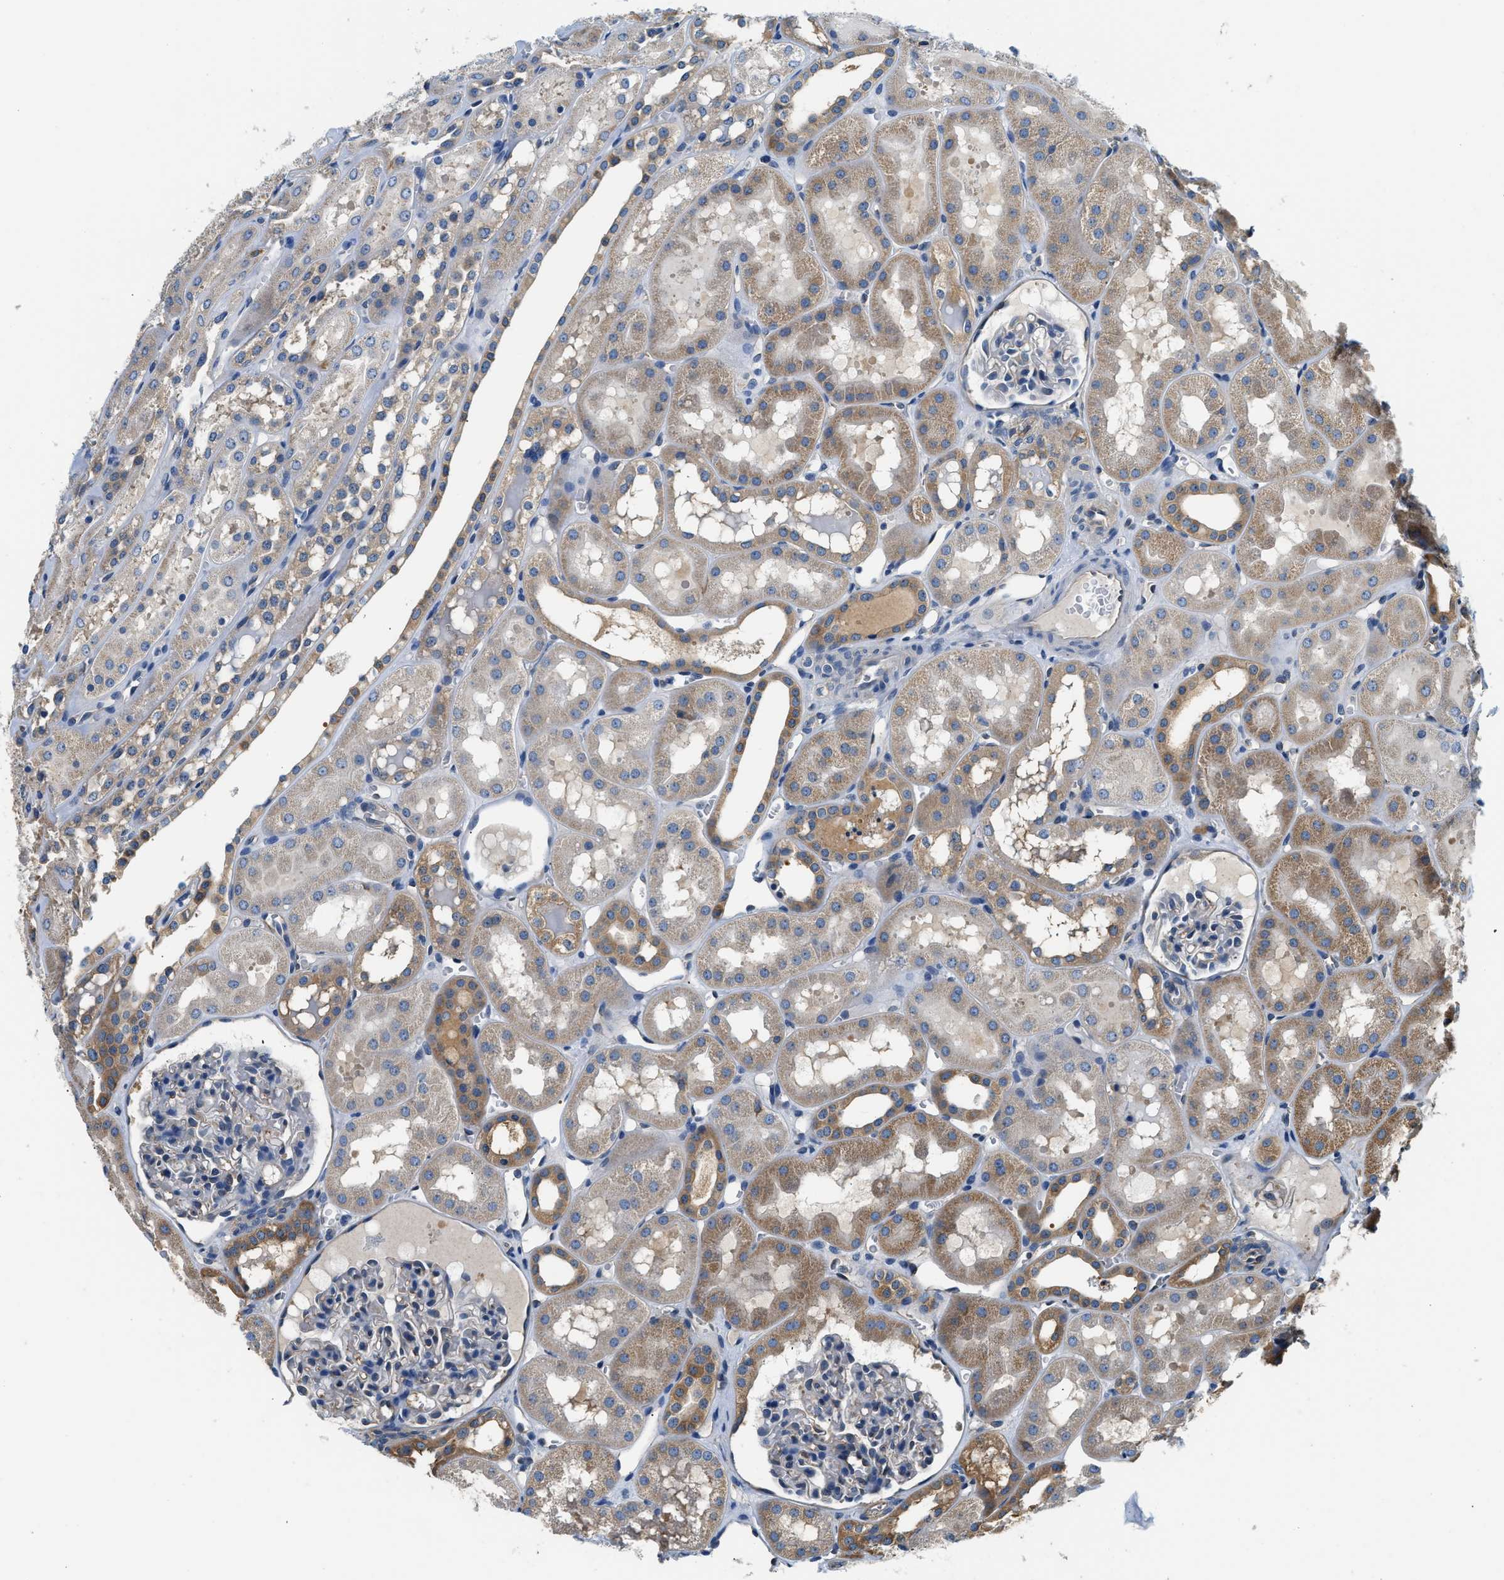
{"staining": {"intensity": "negative", "quantity": "none", "location": "none"}, "tissue": "kidney", "cell_type": "Cells in glomeruli", "image_type": "normal", "snomed": [{"axis": "morphology", "description": "Normal tissue, NOS"}, {"axis": "topography", "description": "Kidney"}, {"axis": "topography", "description": "Urinary bladder"}], "caption": "Immunohistochemistry image of benign kidney stained for a protein (brown), which reveals no staining in cells in glomeruli.", "gene": "PPP2R1B", "patient": {"sex": "male", "age": 16}}